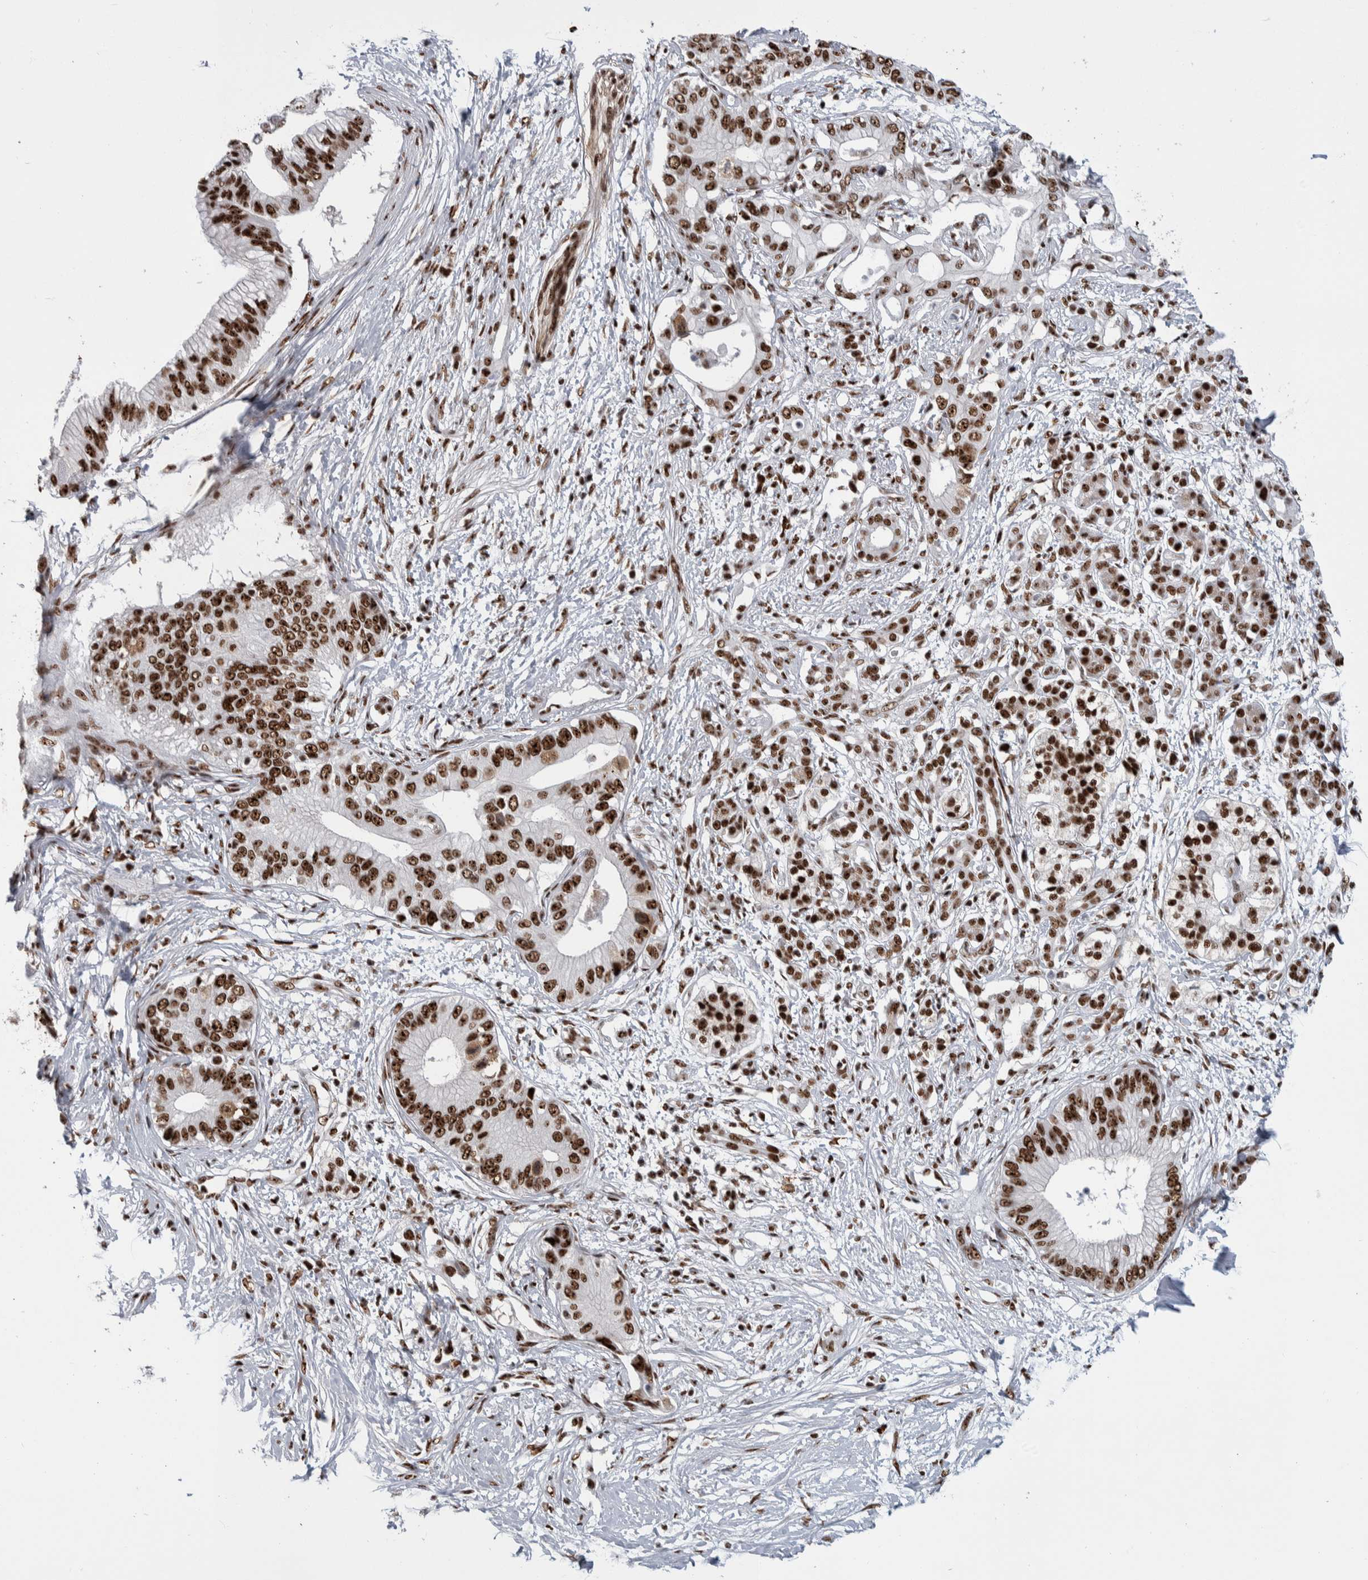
{"staining": {"intensity": "strong", "quantity": ">75%", "location": "nuclear"}, "tissue": "pancreatic cancer", "cell_type": "Tumor cells", "image_type": "cancer", "snomed": [{"axis": "morphology", "description": "Normal tissue, NOS"}, {"axis": "morphology", "description": "Adenocarcinoma, NOS"}, {"axis": "topography", "description": "Pancreas"}, {"axis": "topography", "description": "Peripheral nerve tissue"}], "caption": "Tumor cells exhibit strong nuclear expression in about >75% of cells in adenocarcinoma (pancreatic). The staining was performed using DAB (3,3'-diaminobenzidine), with brown indicating positive protein expression. Nuclei are stained blue with hematoxylin.", "gene": "NCL", "patient": {"sex": "male", "age": 59}}